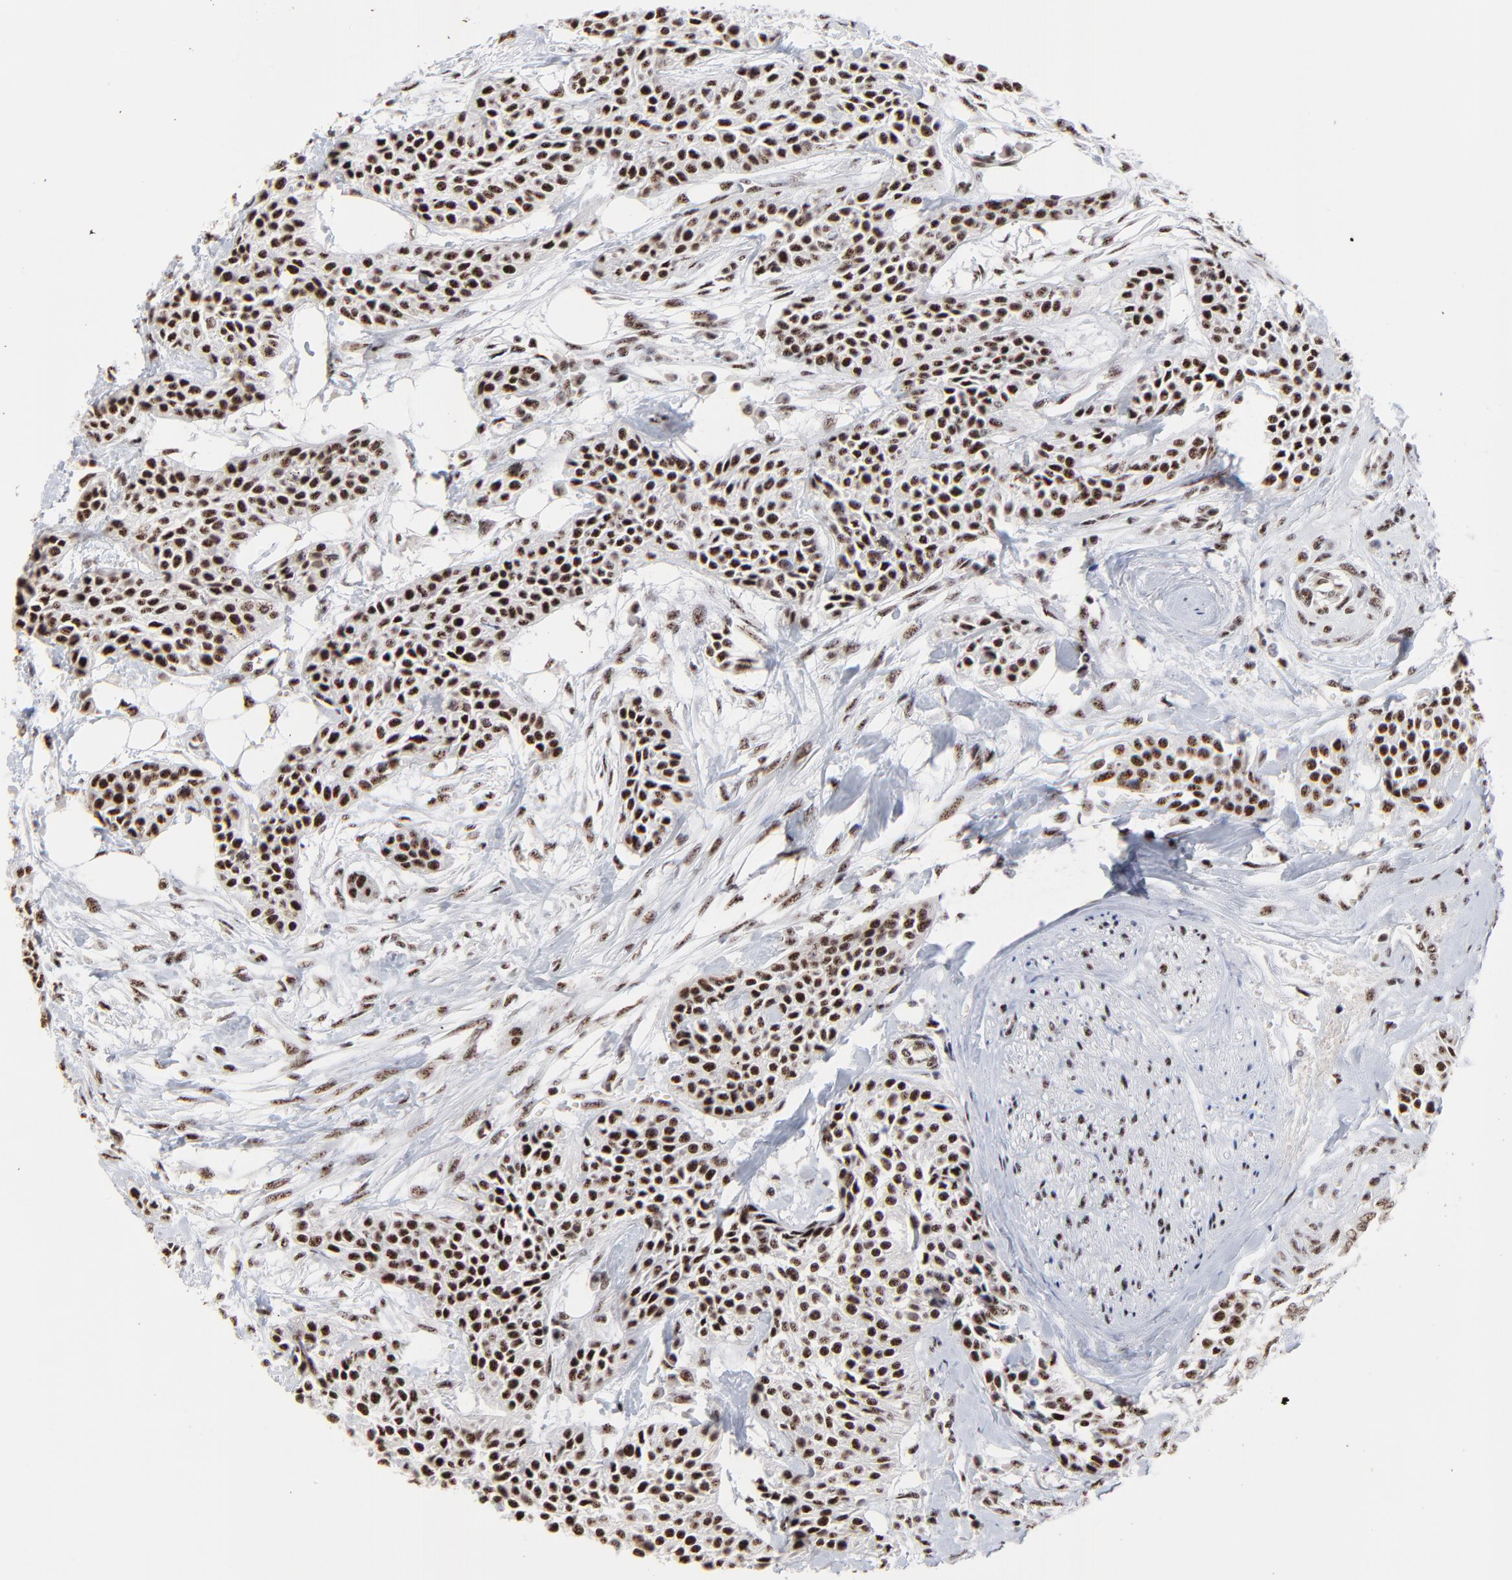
{"staining": {"intensity": "moderate", "quantity": ">75%", "location": "nuclear"}, "tissue": "urothelial cancer", "cell_type": "Tumor cells", "image_type": "cancer", "snomed": [{"axis": "morphology", "description": "Urothelial carcinoma, High grade"}, {"axis": "topography", "description": "Urinary bladder"}], "caption": "This micrograph shows IHC staining of human high-grade urothelial carcinoma, with medium moderate nuclear expression in approximately >75% of tumor cells.", "gene": "MBD4", "patient": {"sex": "male", "age": 56}}